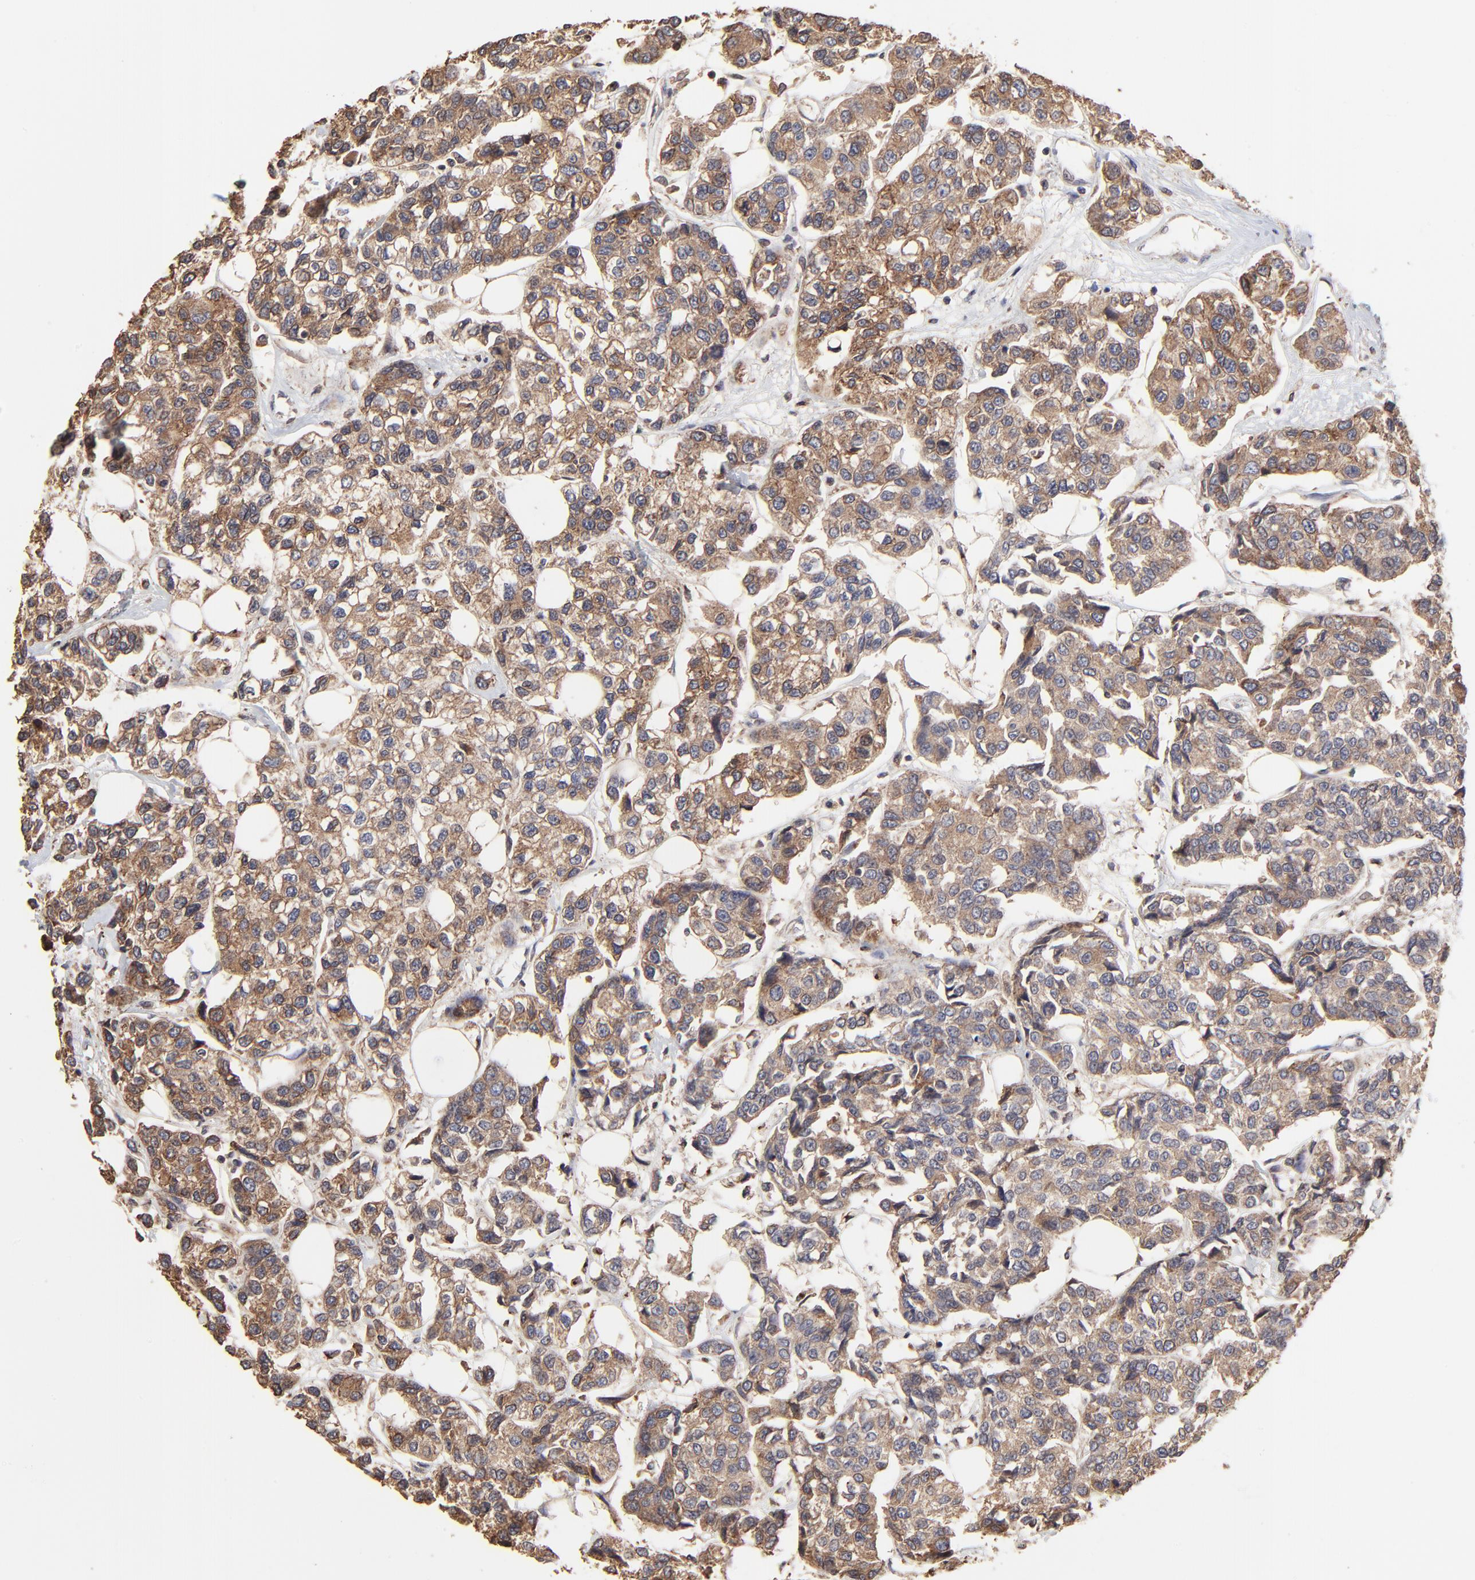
{"staining": {"intensity": "strong", "quantity": ">75%", "location": "cytoplasmic/membranous"}, "tissue": "breast cancer", "cell_type": "Tumor cells", "image_type": "cancer", "snomed": [{"axis": "morphology", "description": "Duct carcinoma"}, {"axis": "topography", "description": "Breast"}], "caption": "IHC image of human intraductal carcinoma (breast) stained for a protein (brown), which demonstrates high levels of strong cytoplasmic/membranous staining in about >75% of tumor cells.", "gene": "ELP2", "patient": {"sex": "female", "age": 51}}